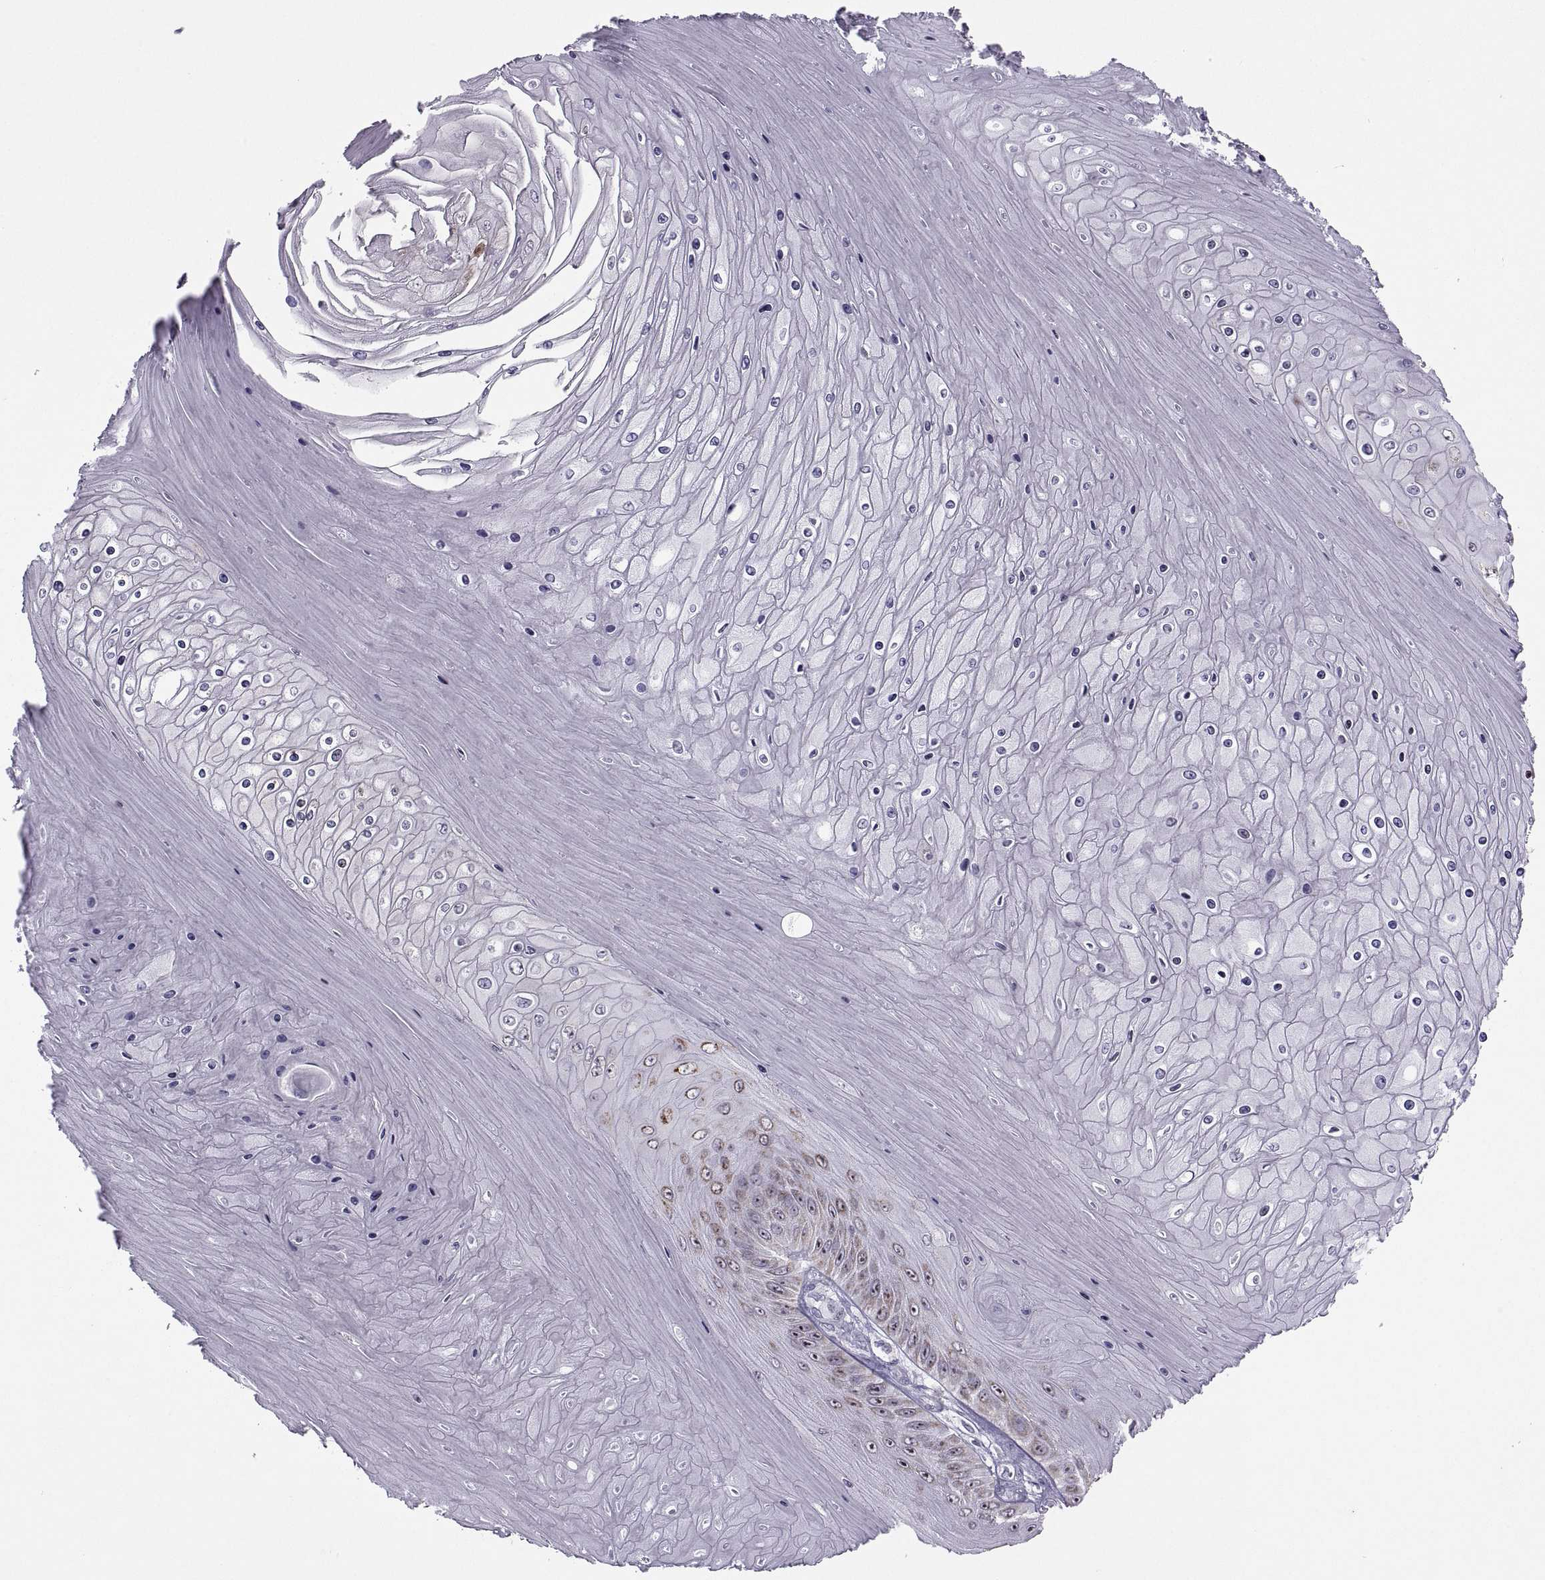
{"staining": {"intensity": "moderate", "quantity": "<25%", "location": "cytoplasmic/membranous"}, "tissue": "skin cancer", "cell_type": "Tumor cells", "image_type": "cancer", "snomed": [{"axis": "morphology", "description": "Squamous cell carcinoma, NOS"}, {"axis": "topography", "description": "Skin"}], "caption": "Skin squamous cell carcinoma stained with IHC displays moderate cytoplasmic/membranous staining in approximately <25% of tumor cells.", "gene": "ASIC2", "patient": {"sex": "male", "age": 62}}